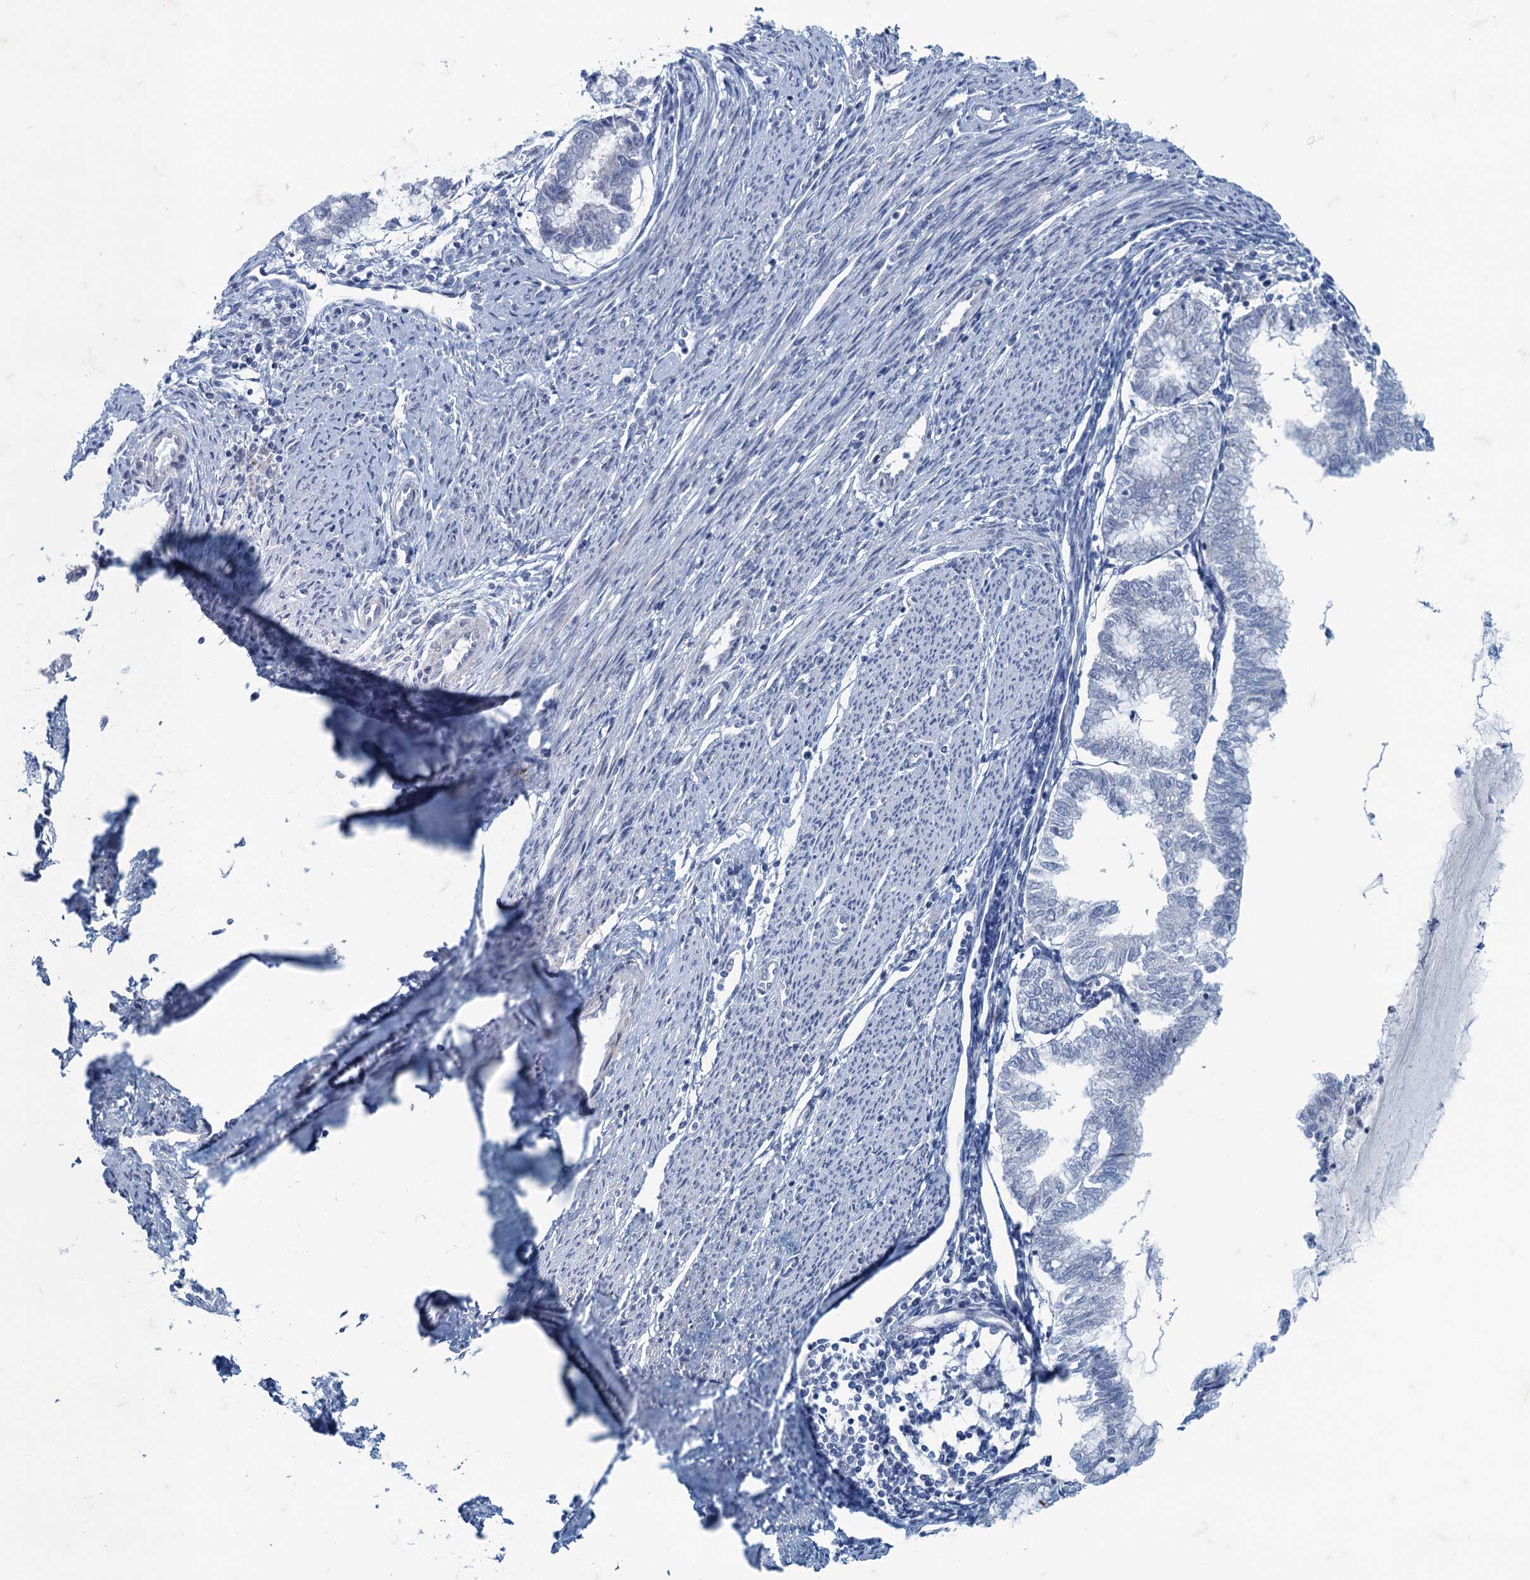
{"staining": {"intensity": "negative", "quantity": "none", "location": "none"}, "tissue": "endometrial cancer", "cell_type": "Tumor cells", "image_type": "cancer", "snomed": [{"axis": "morphology", "description": "Adenocarcinoma, NOS"}, {"axis": "topography", "description": "Endometrium"}], "caption": "The micrograph shows no significant staining in tumor cells of adenocarcinoma (endometrial).", "gene": "MAP1LC3A", "patient": {"sex": "female", "age": 79}}